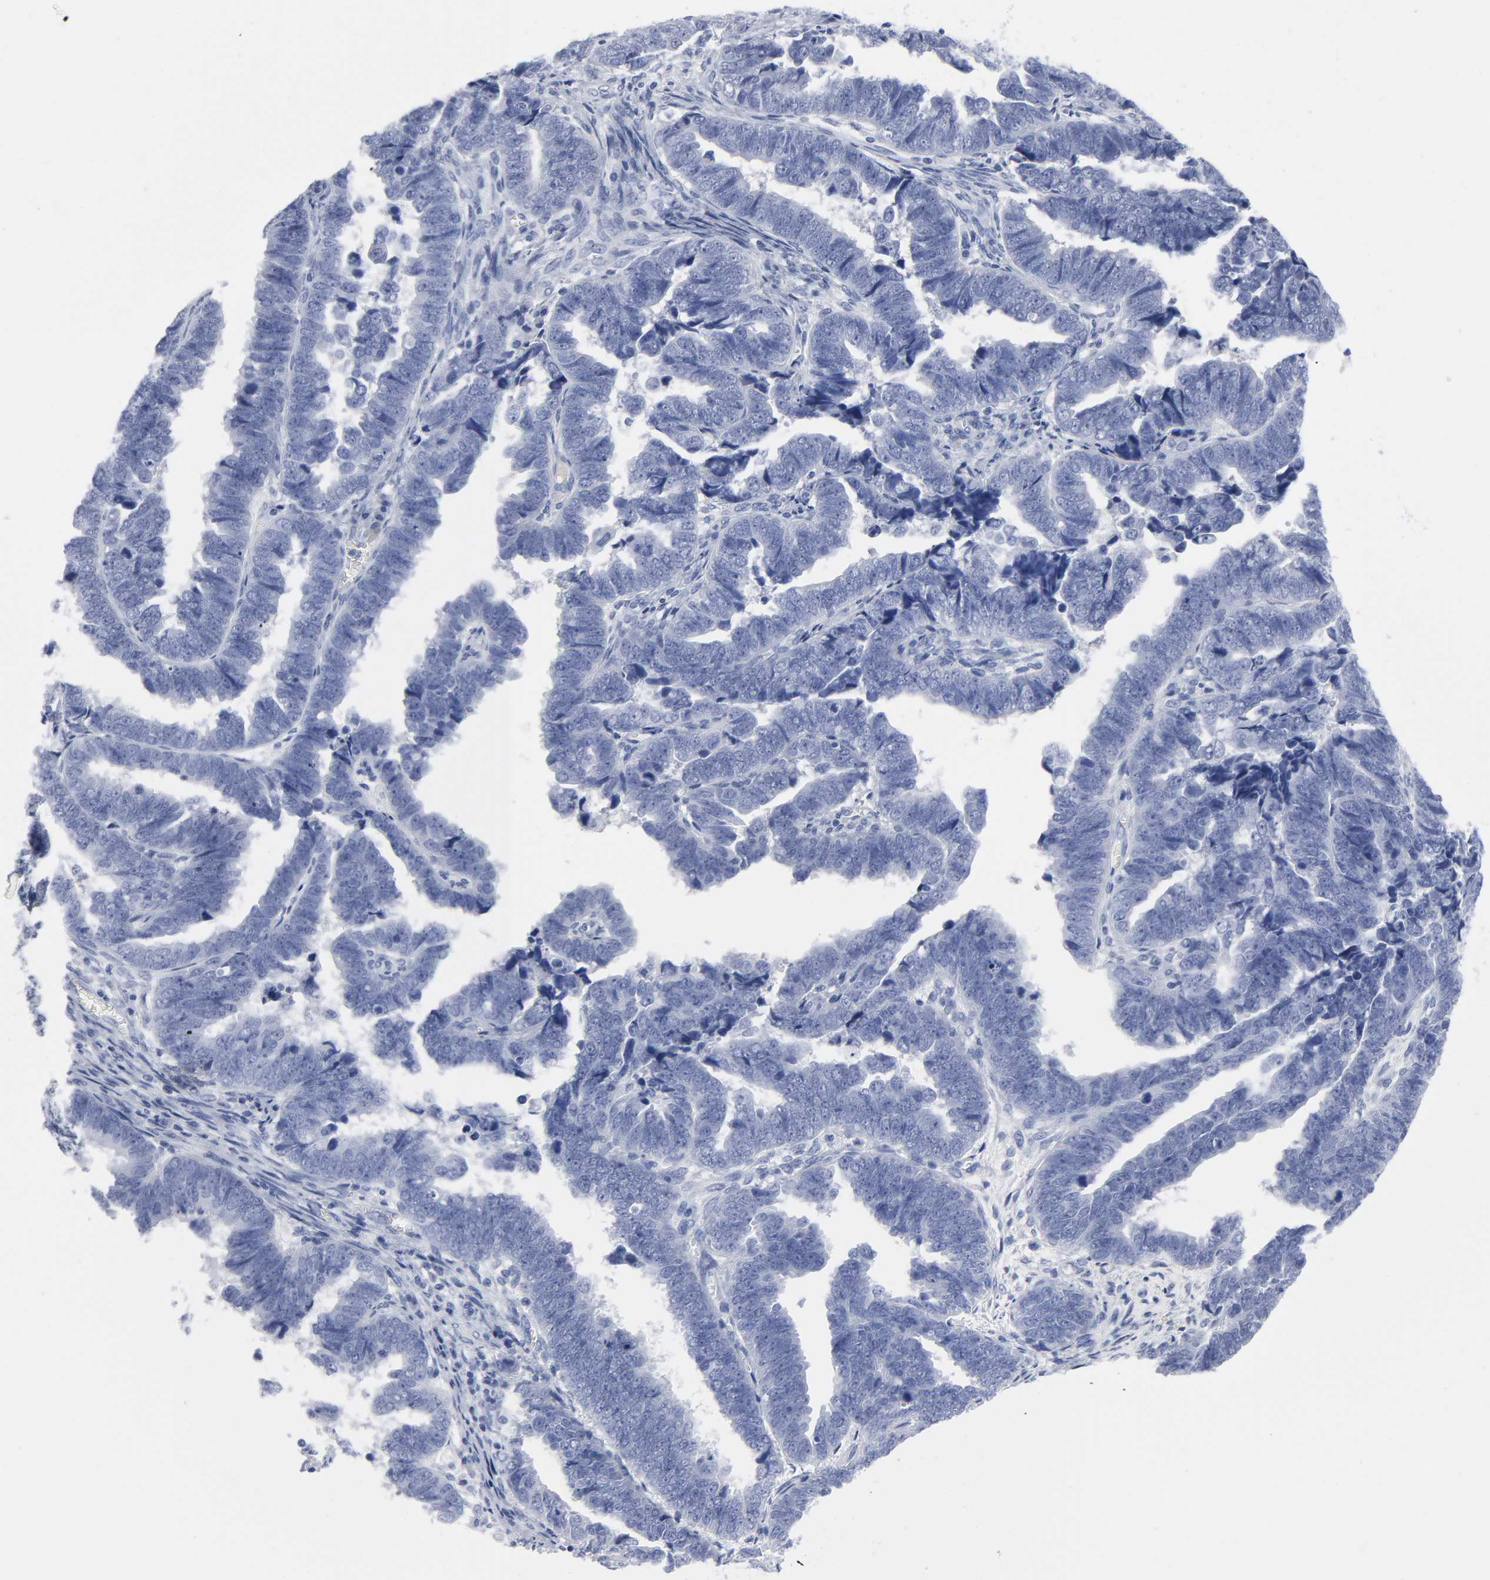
{"staining": {"intensity": "negative", "quantity": "none", "location": "none"}, "tissue": "endometrial cancer", "cell_type": "Tumor cells", "image_type": "cancer", "snomed": [{"axis": "morphology", "description": "Adenocarcinoma, NOS"}, {"axis": "topography", "description": "Endometrium"}], "caption": "IHC micrograph of neoplastic tissue: human endometrial cancer (adenocarcinoma) stained with DAB reveals no significant protein positivity in tumor cells. (Brightfield microscopy of DAB immunohistochemistry (IHC) at high magnification).", "gene": "HNF4A", "patient": {"sex": "female", "age": 75}}